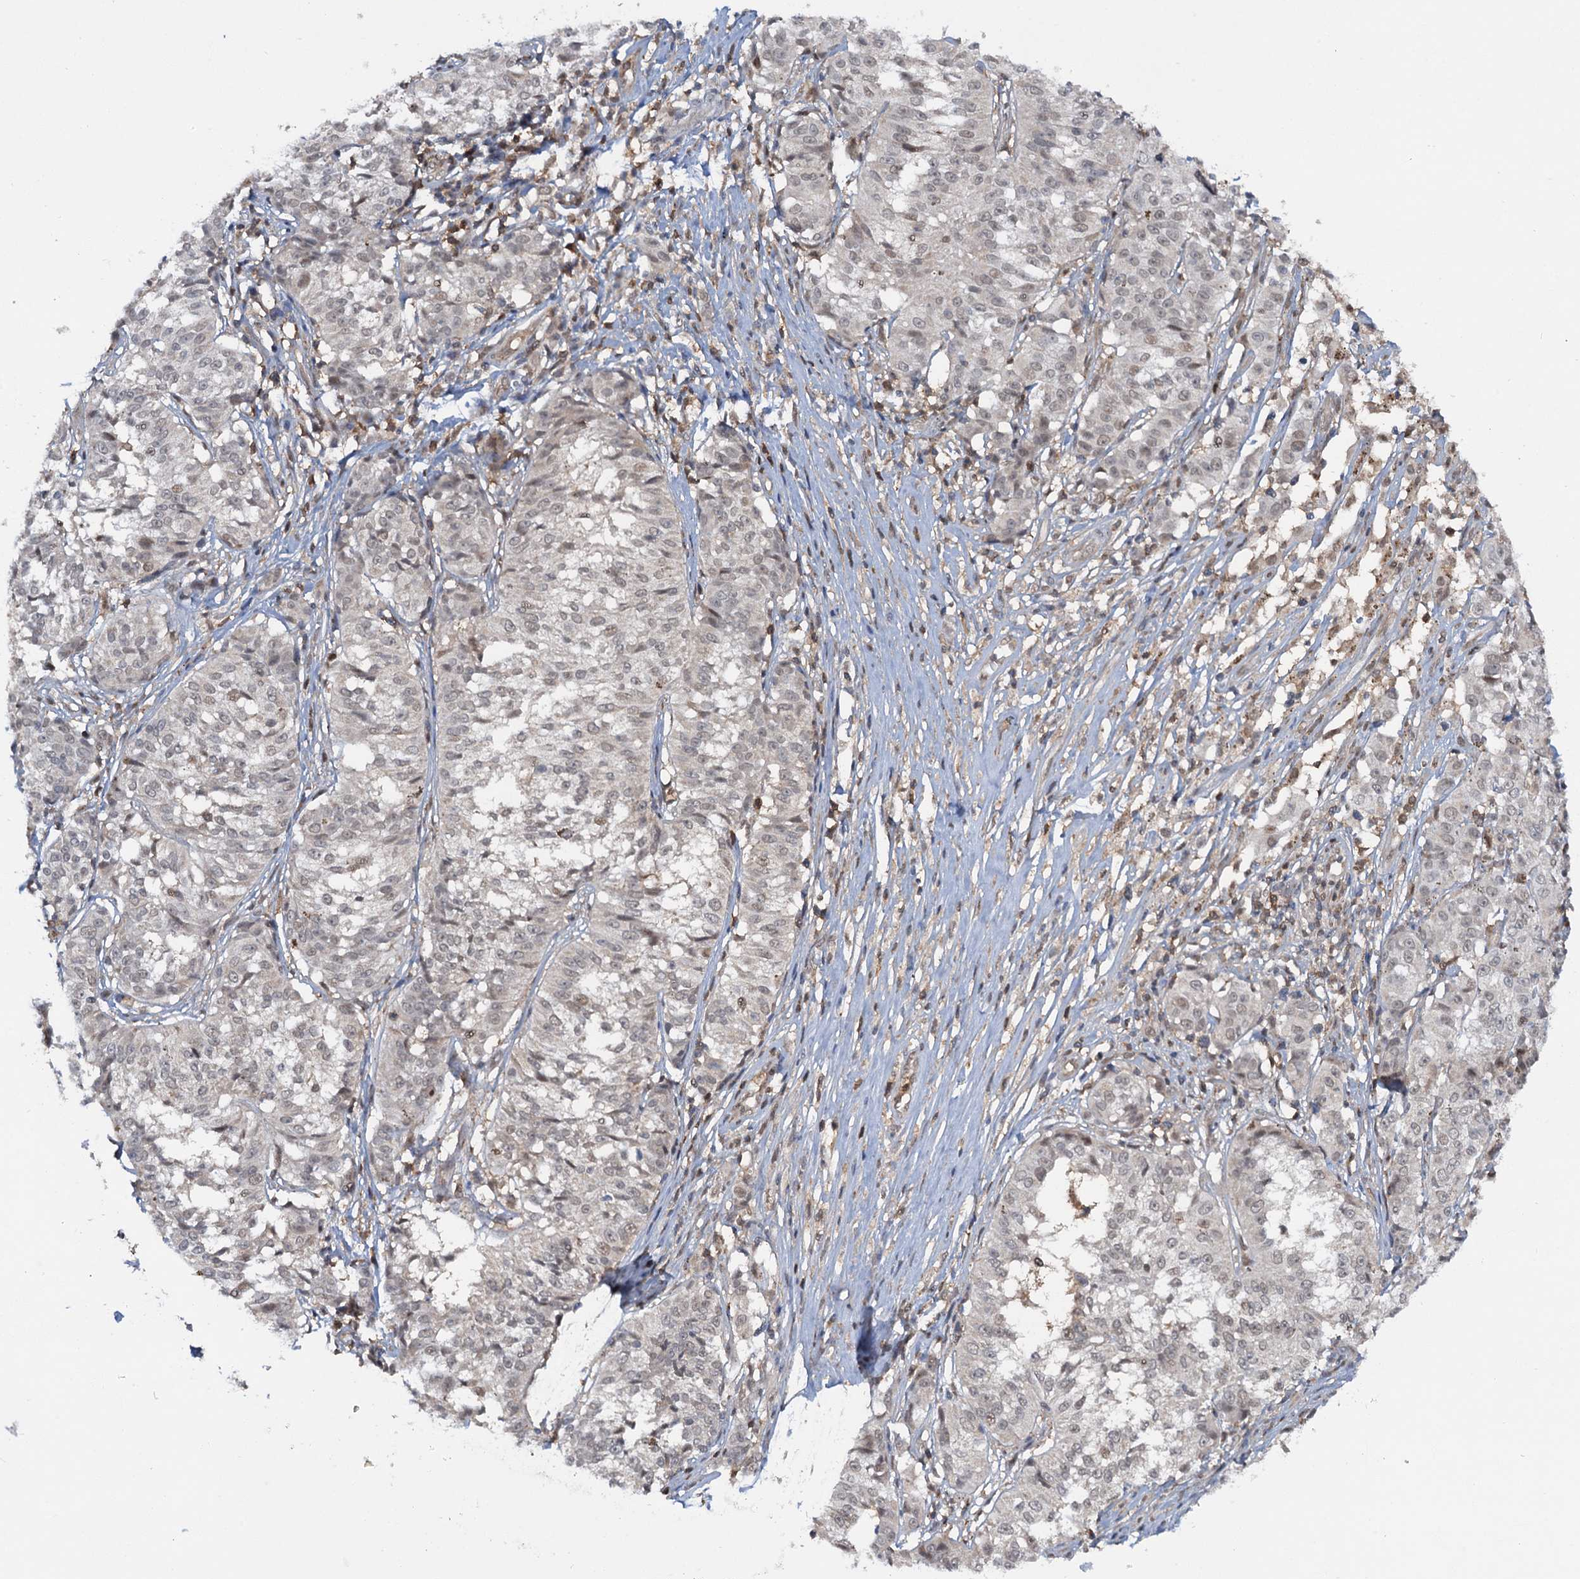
{"staining": {"intensity": "weak", "quantity": "<25%", "location": "nuclear"}, "tissue": "melanoma", "cell_type": "Tumor cells", "image_type": "cancer", "snomed": [{"axis": "morphology", "description": "Malignant melanoma, NOS"}, {"axis": "topography", "description": "Skin"}], "caption": "The image displays no significant positivity in tumor cells of melanoma.", "gene": "ZNF609", "patient": {"sex": "female", "age": 72}}